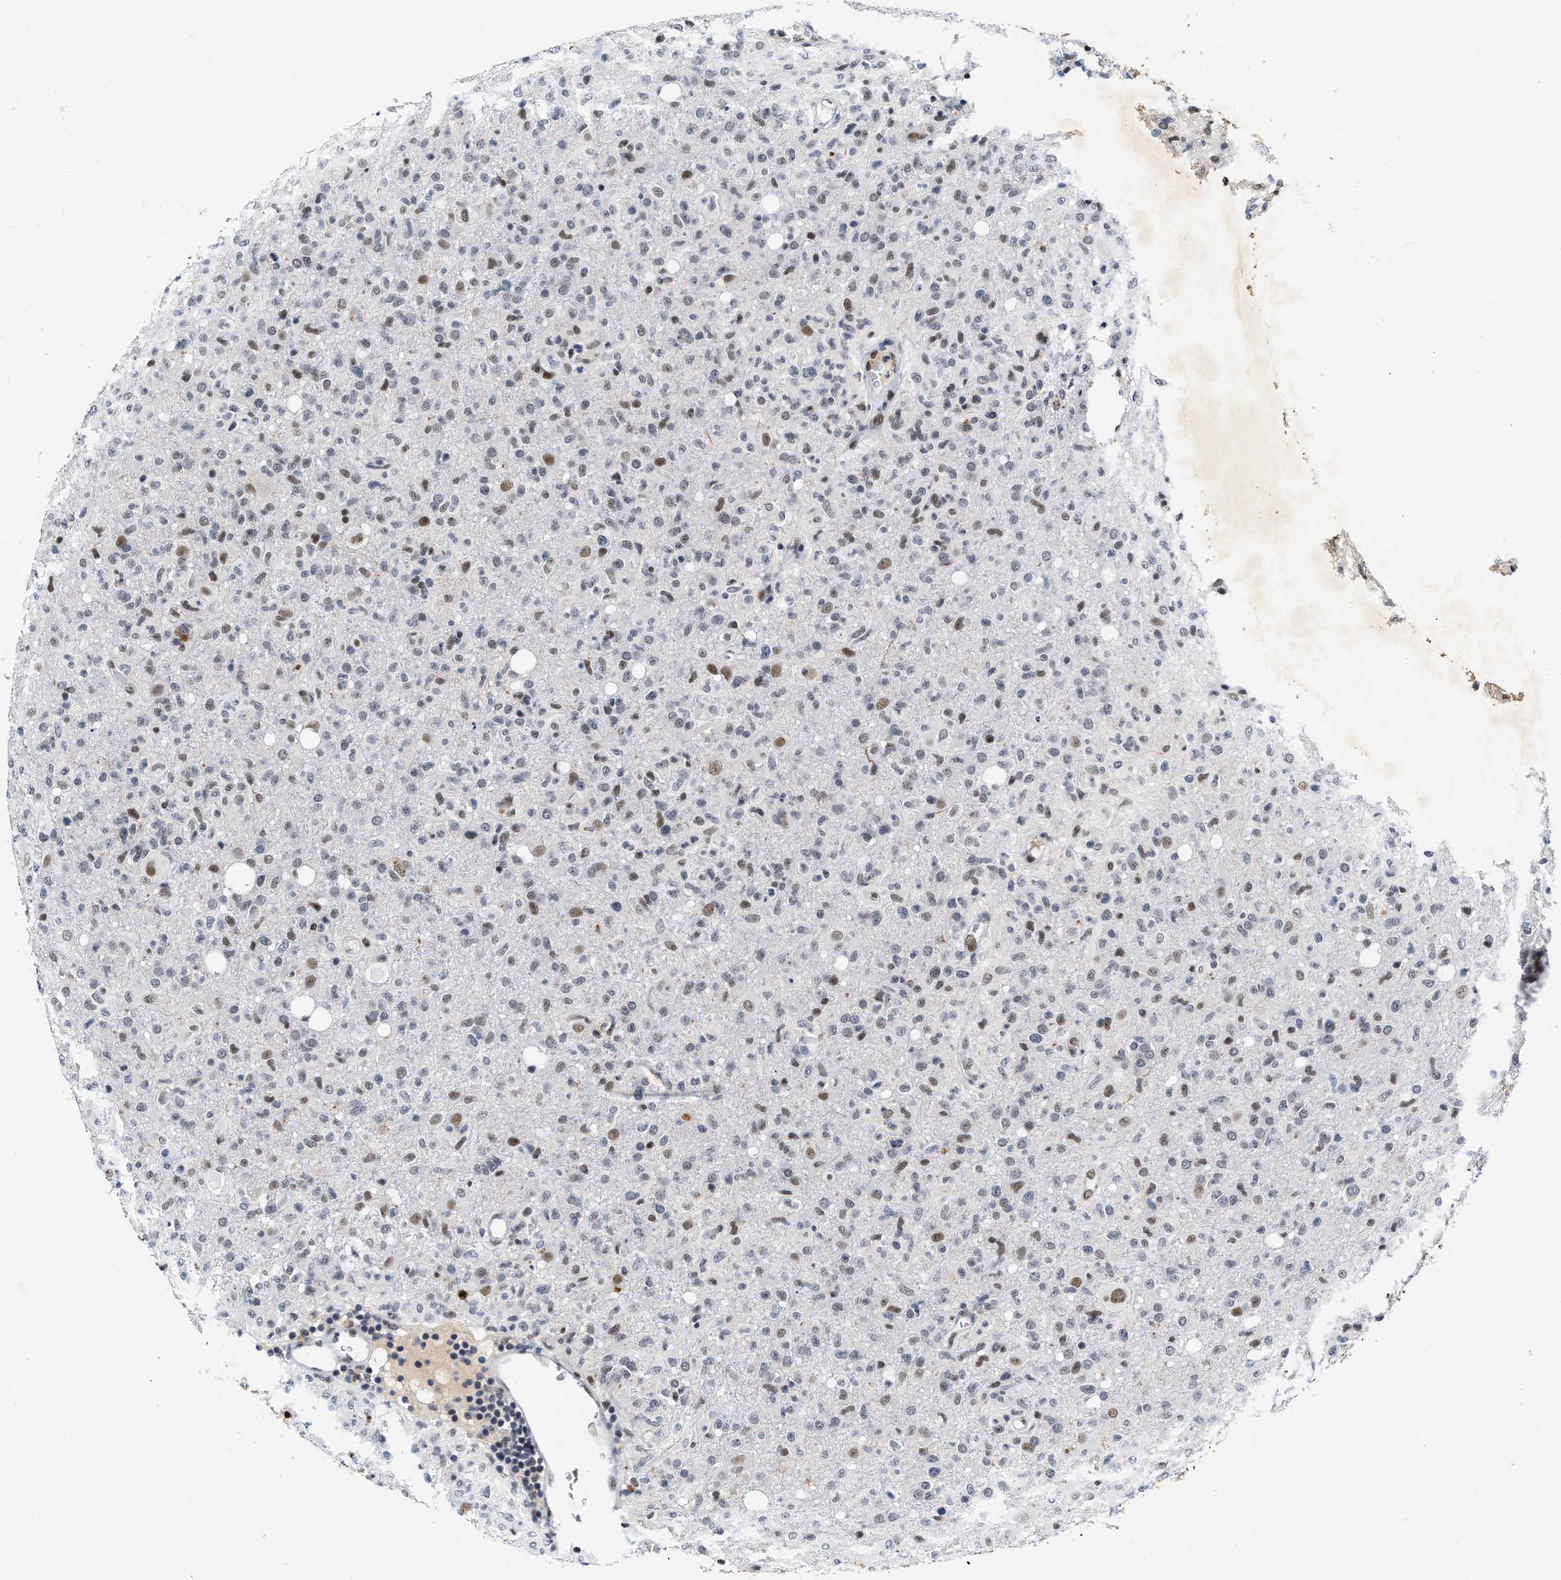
{"staining": {"intensity": "weak", "quantity": "25%-75%", "location": "nuclear"}, "tissue": "glioma", "cell_type": "Tumor cells", "image_type": "cancer", "snomed": [{"axis": "morphology", "description": "Glioma, malignant, High grade"}, {"axis": "topography", "description": "Brain"}], "caption": "A brown stain shows weak nuclear positivity of a protein in human high-grade glioma (malignant) tumor cells. (Brightfield microscopy of DAB IHC at high magnification).", "gene": "INIP", "patient": {"sex": "female", "age": 57}}